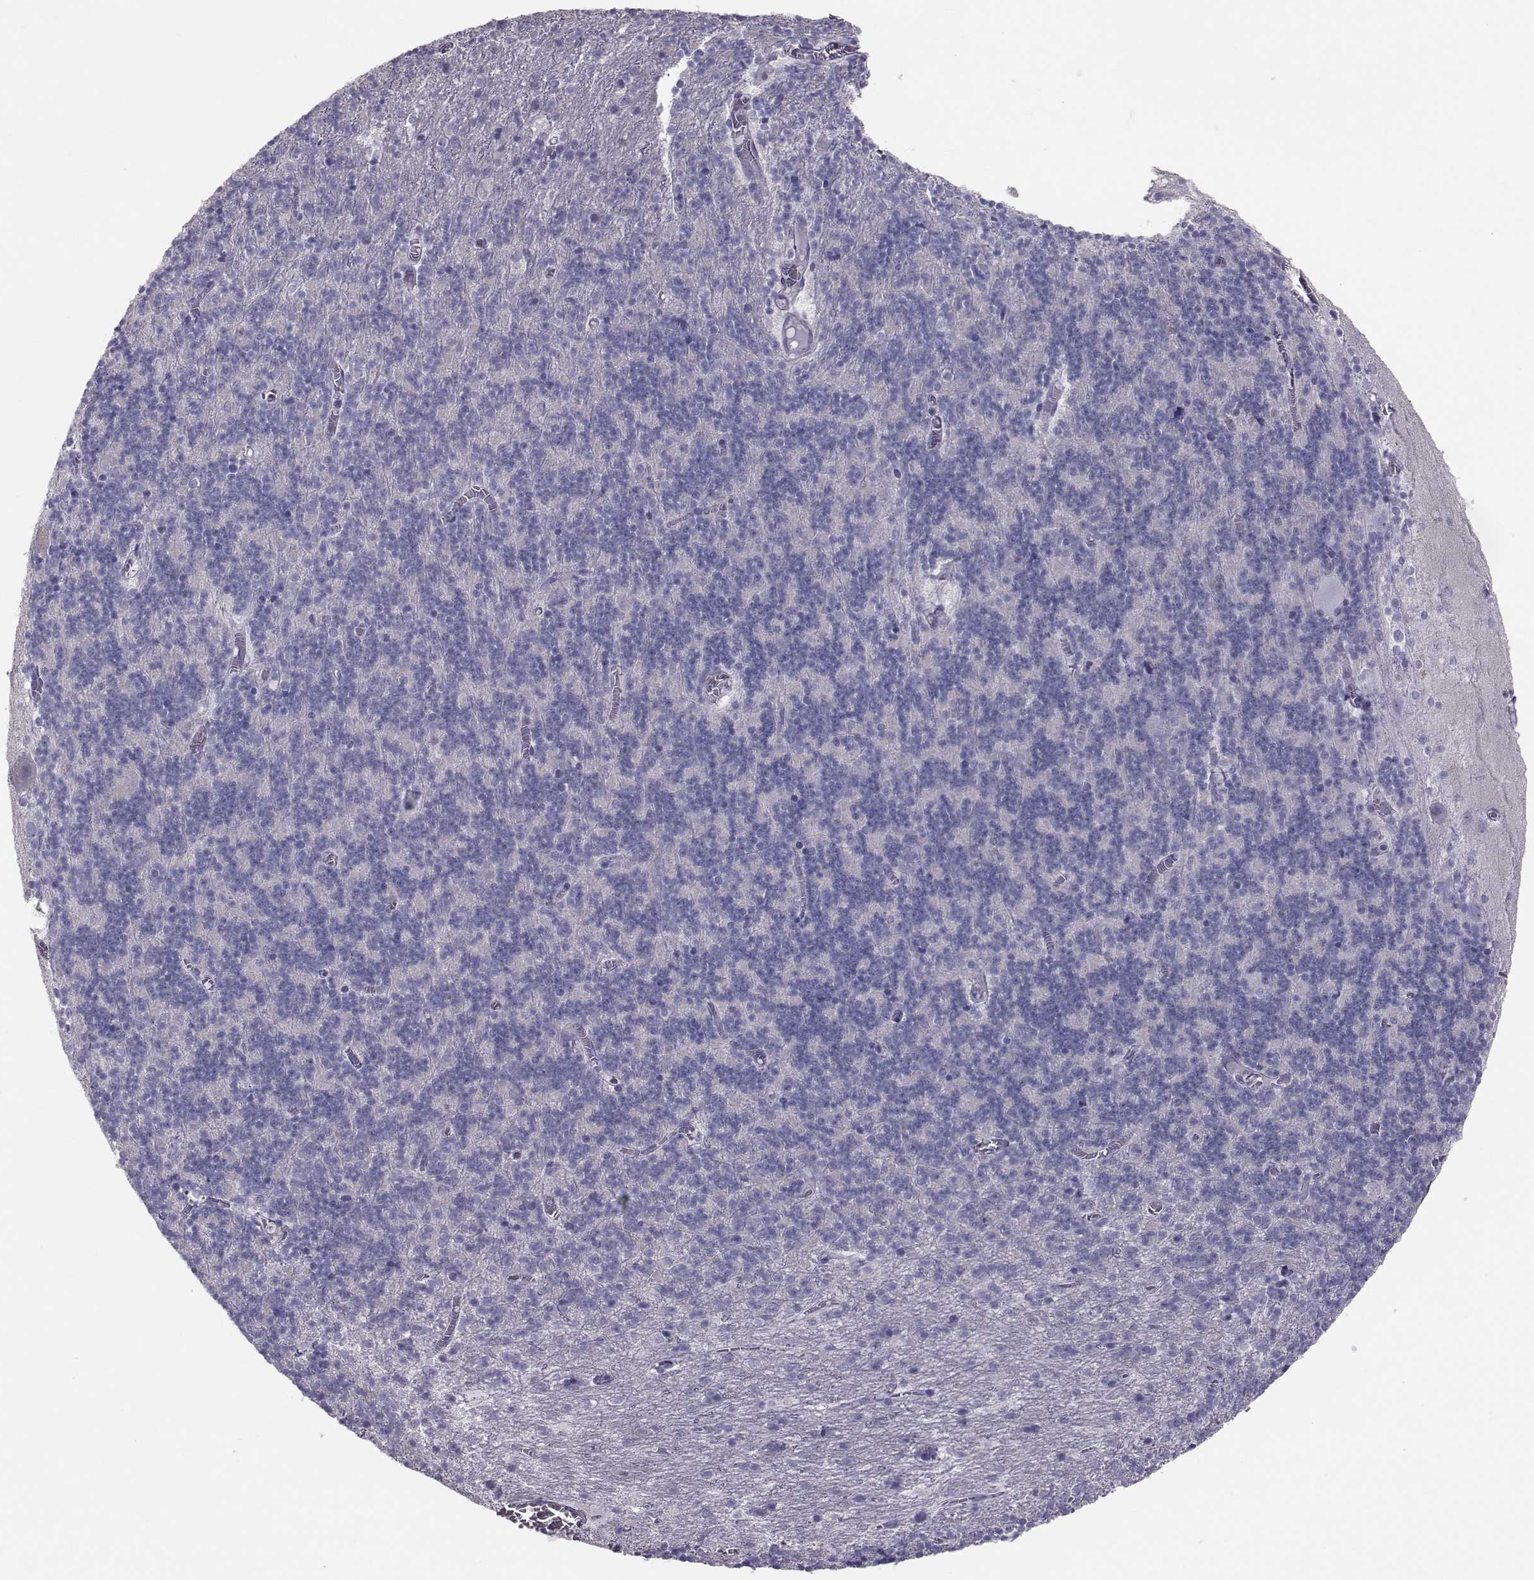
{"staining": {"intensity": "negative", "quantity": "none", "location": "none"}, "tissue": "cerebellum", "cell_type": "Cells in granular layer", "image_type": "normal", "snomed": [{"axis": "morphology", "description": "Normal tissue, NOS"}, {"axis": "topography", "description": "Cerebellum"}], "caption": "Cells in granular layer show no significant positivity in normal cerebellum. (DAB (3,3'-diaminobenzidine) immunohistochemistry visualized using brightfield microscopy, high magnification).", "gene": "GARIN3", "patient": {"sex": "male", "age": 70}}